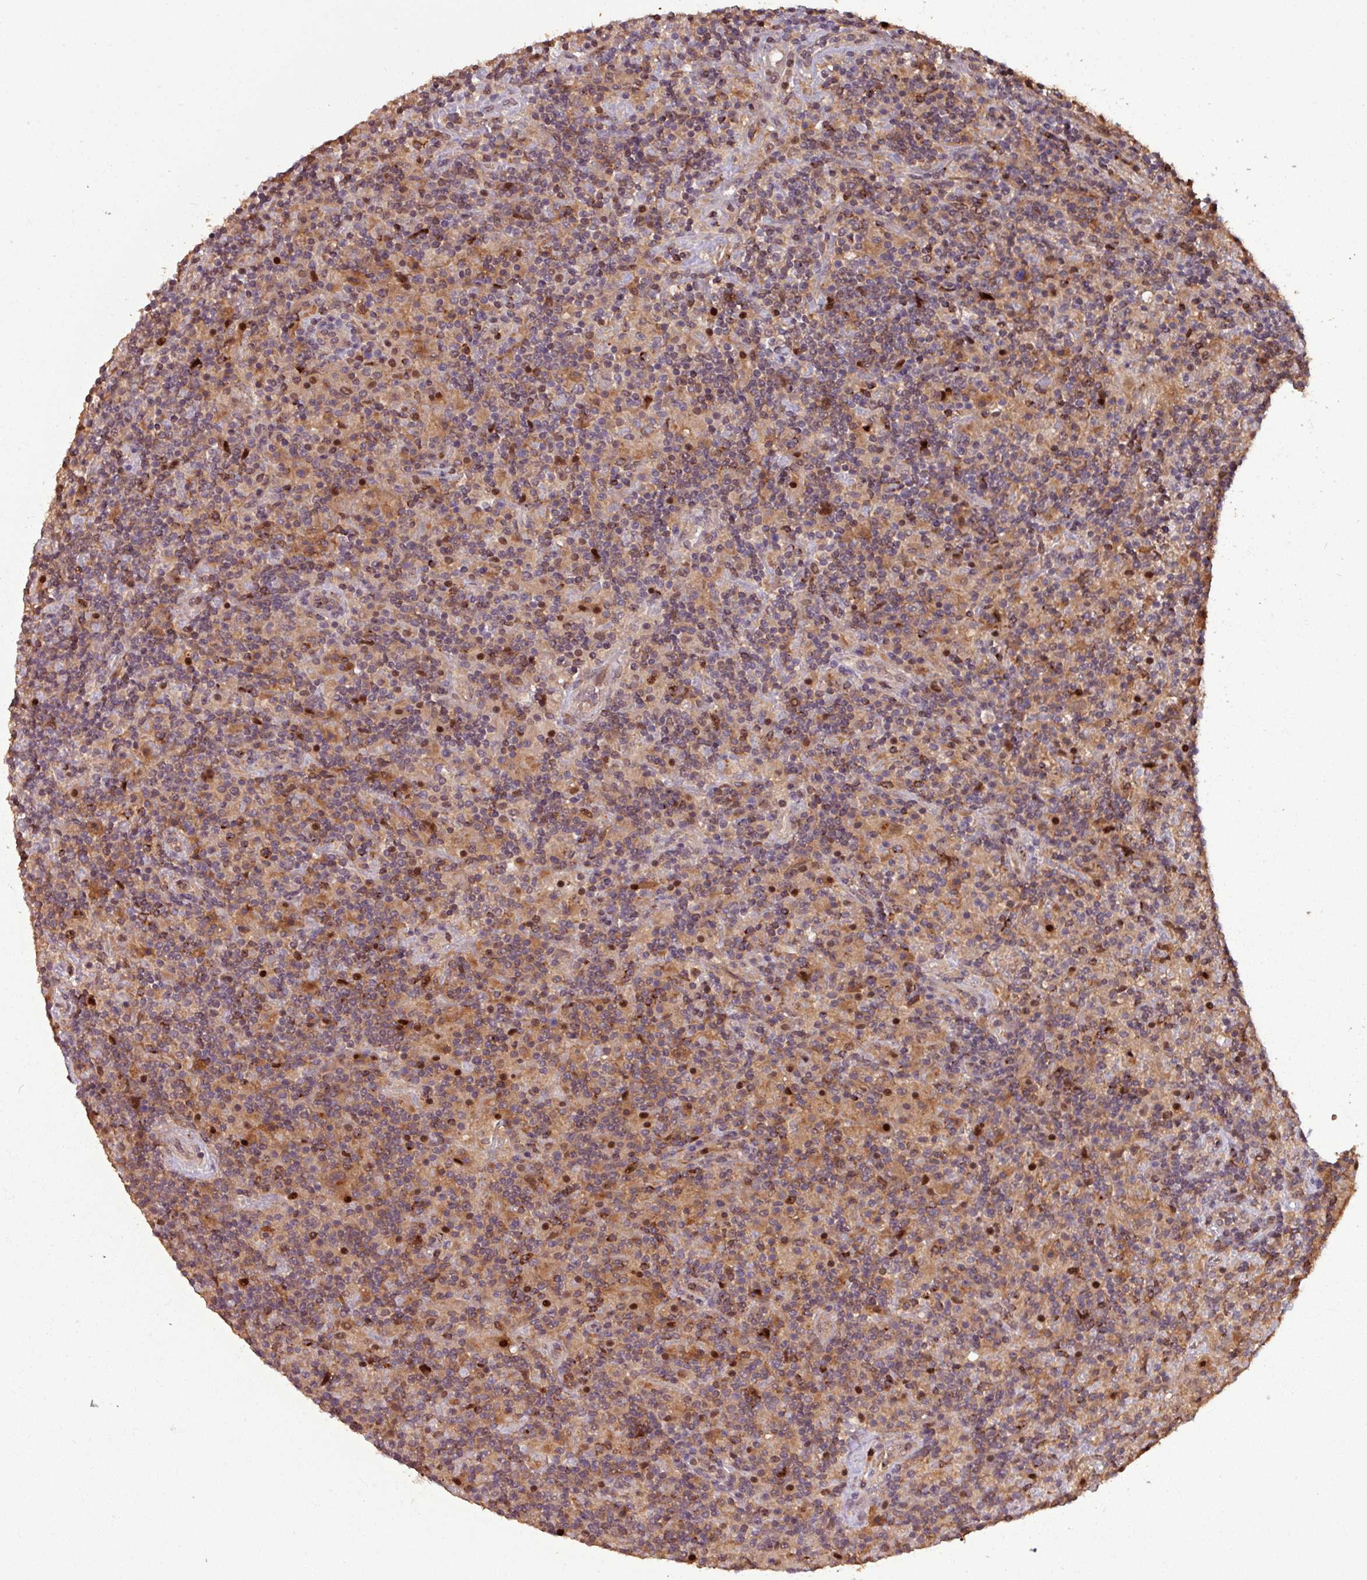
{"staining": {"intensity": "moderate", "quantity": "<25%", "location": "cytoplasmic/membranous"}, "tissue": "lymphoma", "cell_type": "Tumor cells", "image_type": "cancer", "snomed": [{"axis": "morphology", "description": "Hodgkin's disease, NOS"}, {"axis": "topography", "description": "Lymph node"}], "caption": "Human lymphoma stained with a protein marker displays moderate staining in tumor cells.", "gene": "OR6B1", "patient": {"sex": "male", "age": 70}}